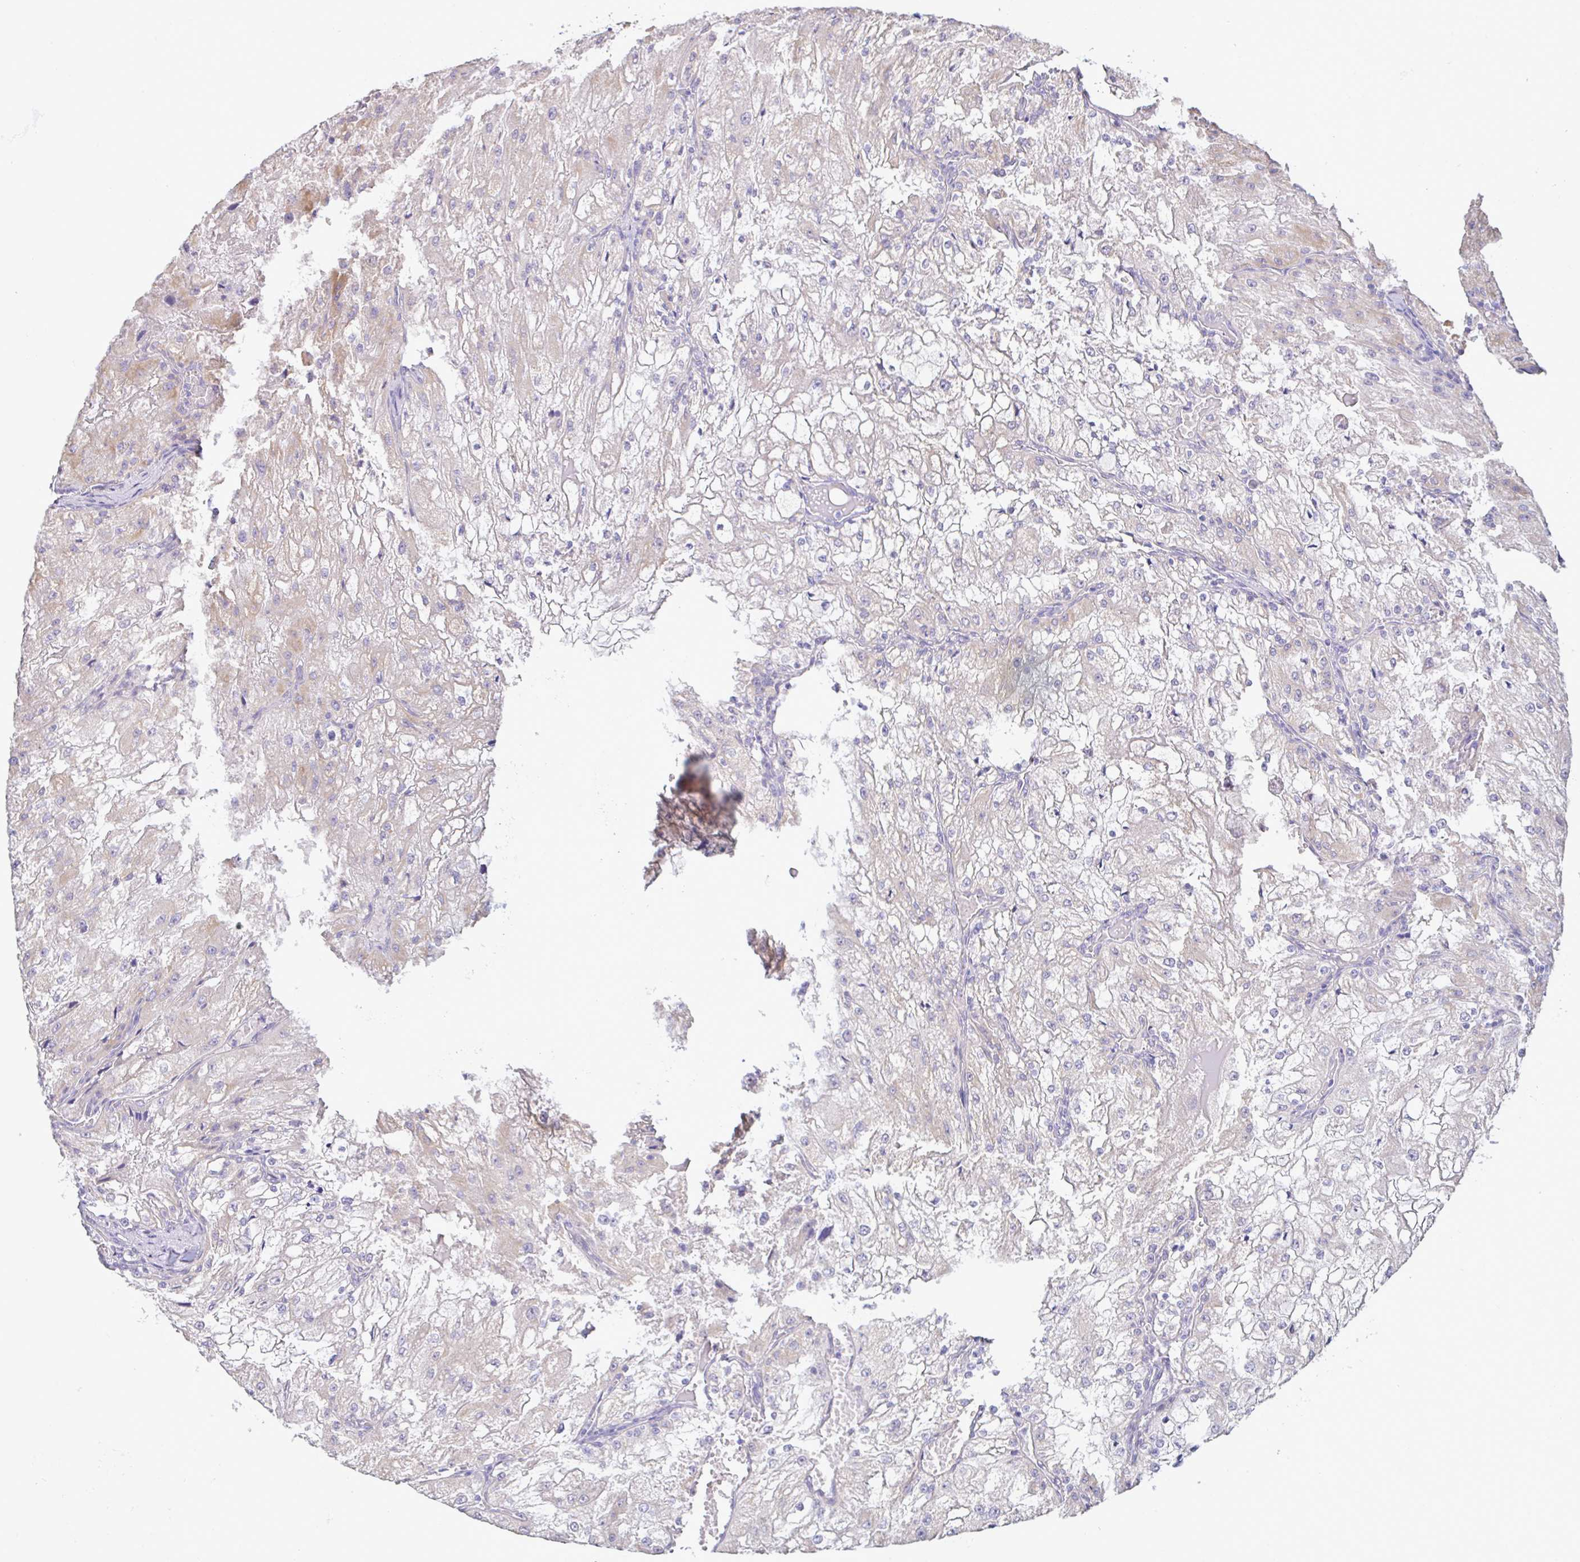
{"staining": {"intensity": "negative", "quantity": "none", "location": "none"}, "tissue": "renal cancer", "cell_type": "Tumor cells", "image_type": "cancer", "snomed": [{"axis": "morphology", "description": "Adenocarcinoma, NOS"}, {"axis": "topography", "description": "Kidney"}], "caption": "Protein analysis of adenocarcinoma (renal) exhibits no significant staining in tumor cells. (Brightfield microscopy of DAB IHC at high magnification).", "gene": "PLCD4", "patient": {"sex": "female", "age": 74}}